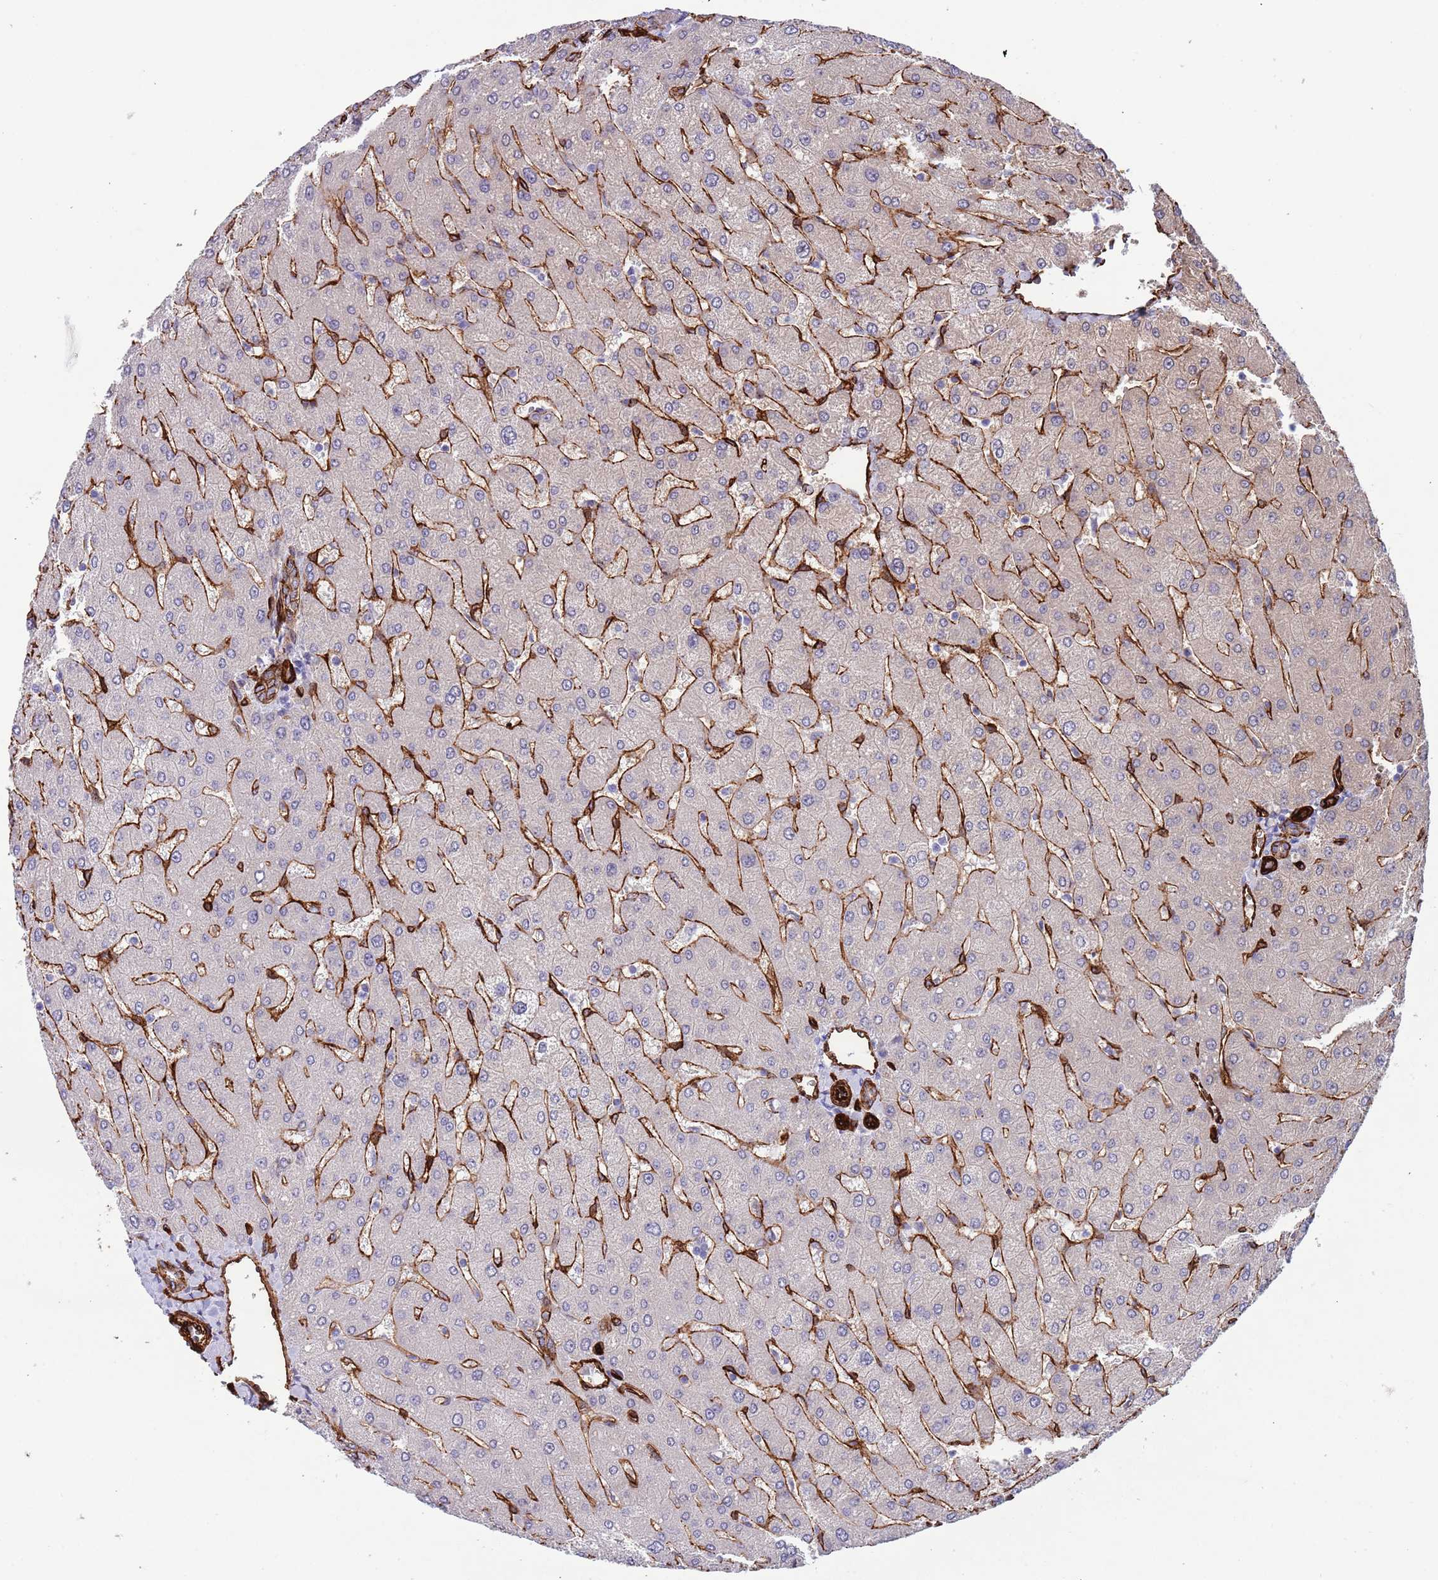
{"staining": {"intensity": "strong", "quantity": ">75%", "location": "cytoplasmic/membranous"}, "tissue": "liver", "cell_type": "Cholangiocytes", "image_type": "normal", "snomed": [{"axis": "morphology", "description": "Normal tissue, NOS"}, {"axis": "topography", "description": "Liver"}], "caption": "Benign liver displays strong cytoplasmic/membranous positivity in approximately >75% of cholangiocytes, visualized by immunohistochemistry. The staining was performed using DAB, with brown indicating positive protein expression. Nuclei are stained blue with hematoxylin.", "gene": "CAV2", "patient": {"sex": "male", "age": 55}}